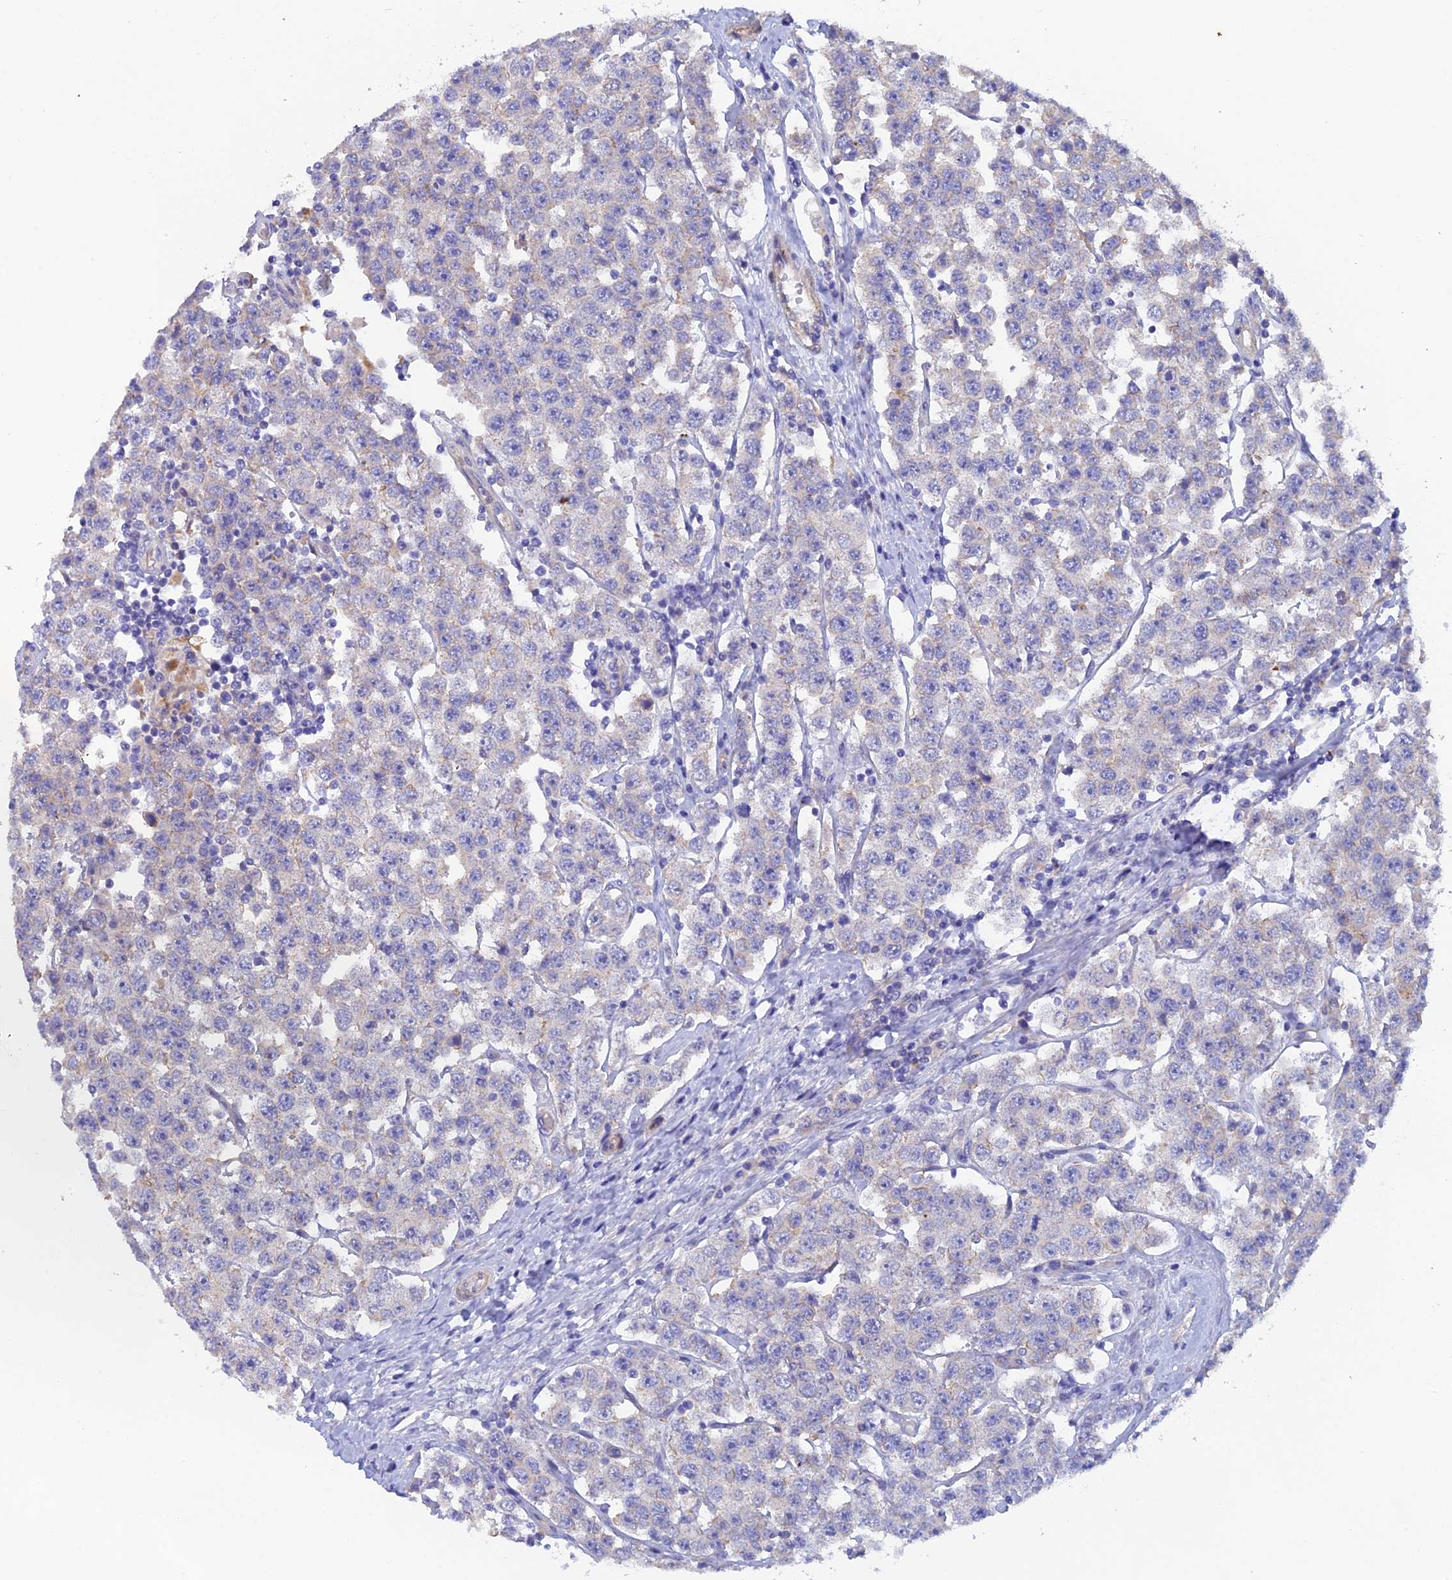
{"staining": {"intensity": "weak", "quantity": "<25%", "location": "cytoplasmic/membranous"}, "tissue": "testis cancer", "cell_type": "Tumor cells", "image_type": "cancer", "snomed": [{"axis": "morphology", "description": "Seminoma, NOS"}, {"axis": "topography", "description": "Testis"}], "caption": "IHC image of human seminoma (testis) stained for a protein (brown), which exhibits no positivity in tumor cells.", "gene": "FZR1", "patient": {"sex": "male", "age": 28}}